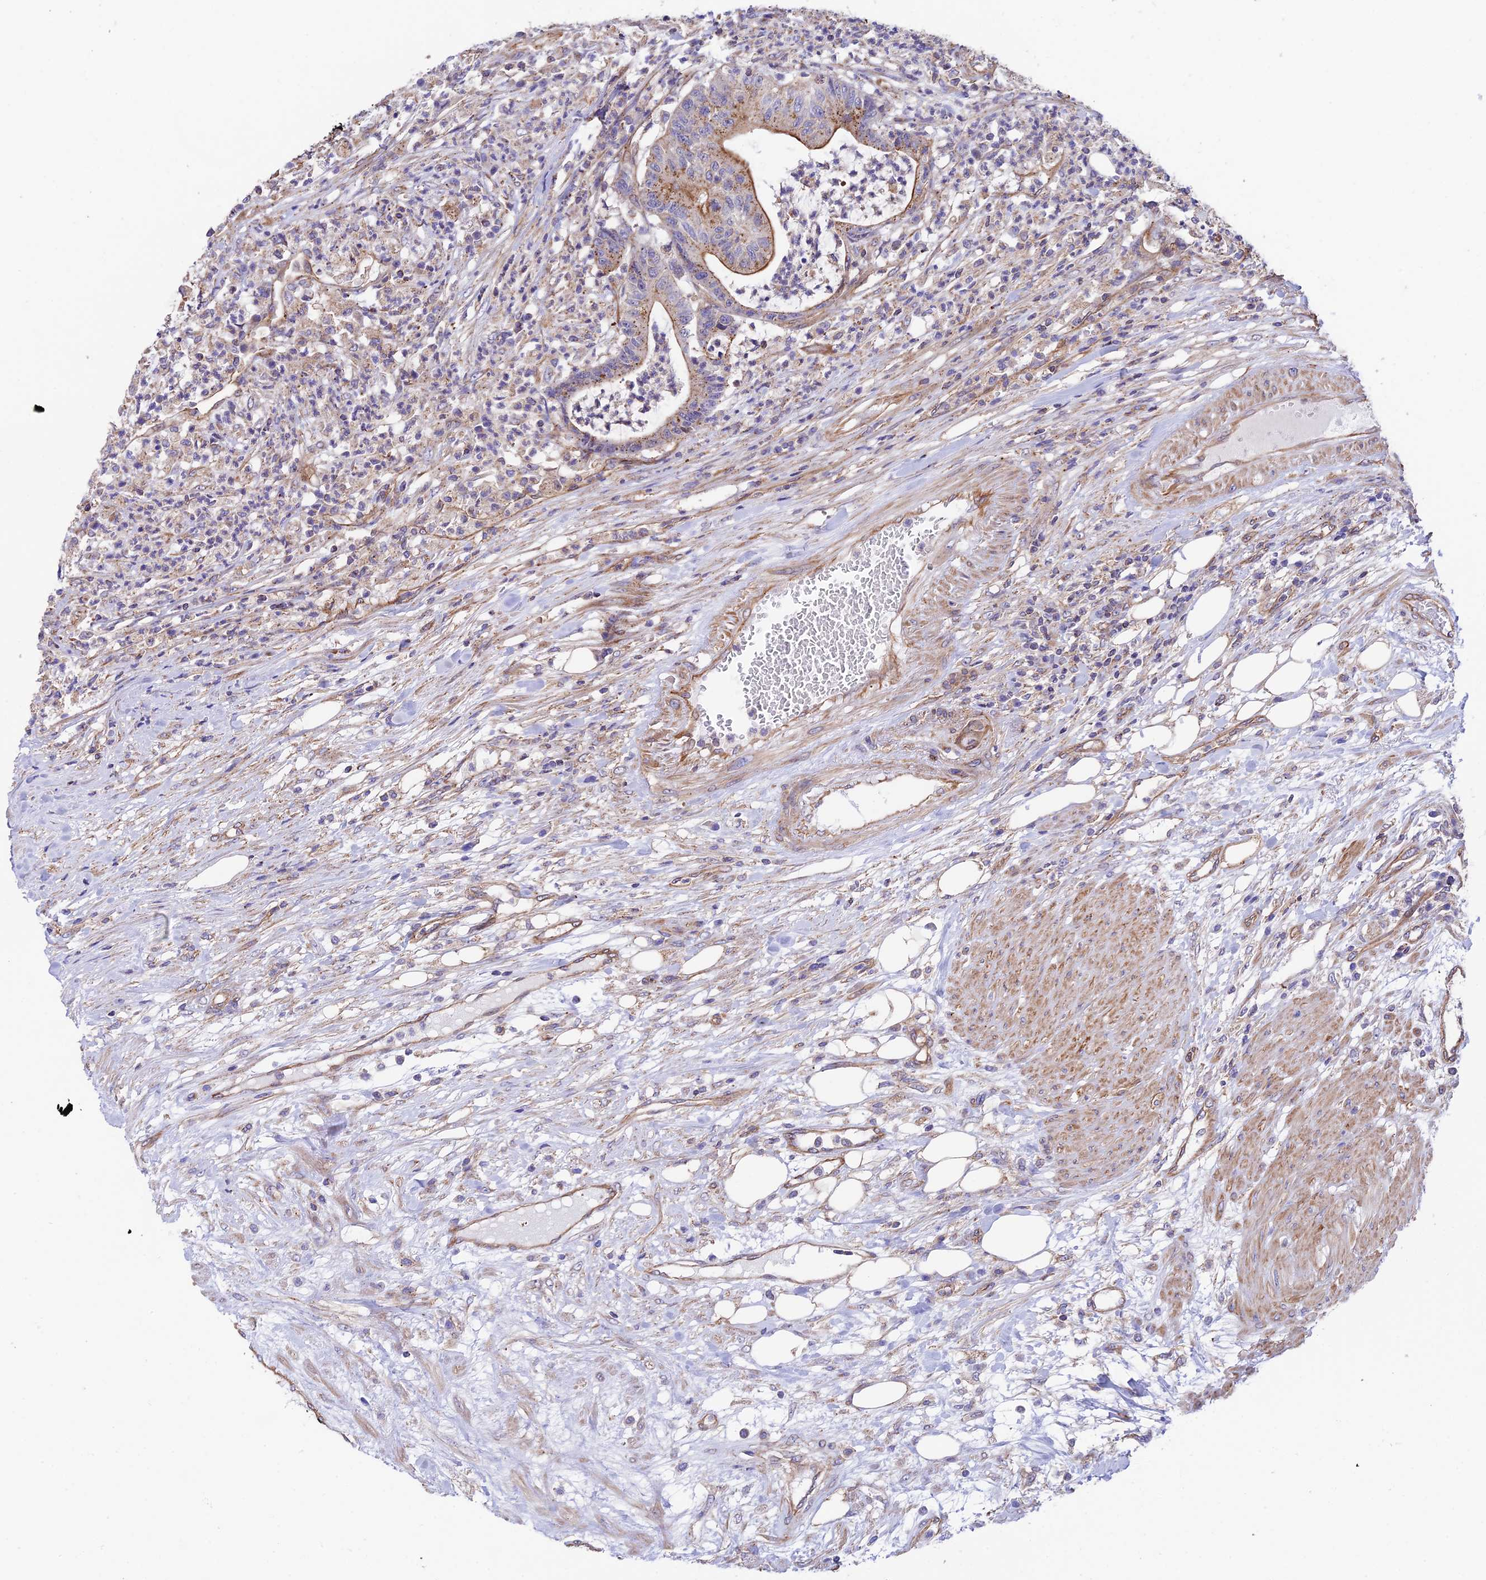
{"staining": {"intensity": "moderate", "quantity": "25%-75%", "location": "cytoplasmic/membranous"}, "tissue": "colorectal cancer", "cell_type": "Tumor cells", "image_type": "cancer", "snomed": [{"axis": "morphology", "description": "Adenocarcinoma, NOS"}, {"axis": "topography", "description": "Colon"}], "caption": "Immunohistochemical staining of colorectal cancer demonstrates medium levels of moderate cytoplasmic/membranous staining in approximately 25%-75% of tumor cells.", "gene": "QRFP", "patient": {"sex": "female", "age": 84}}